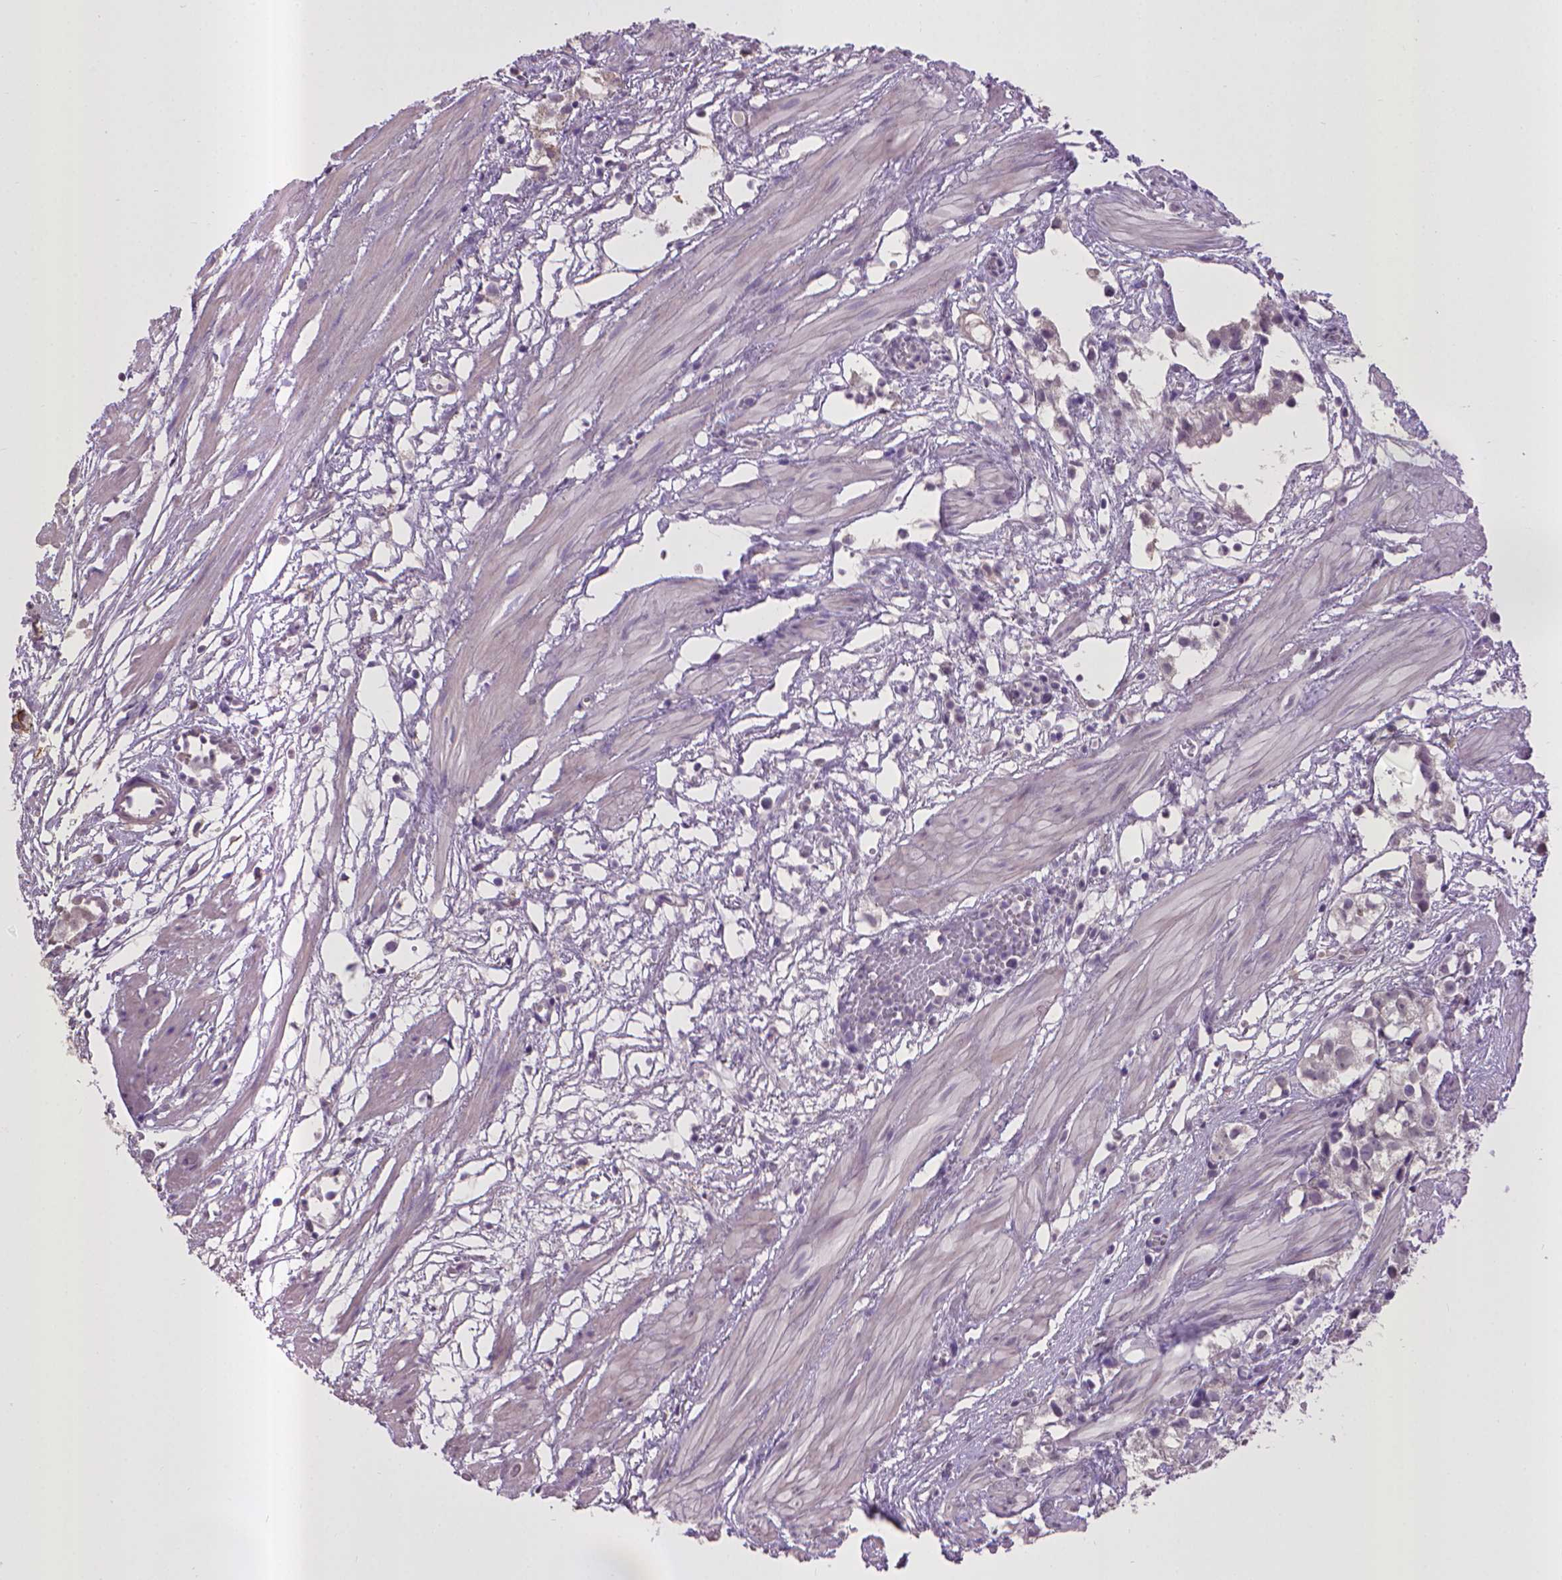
{"staining": {"intensity": "negative", "quantity": "none", "location": "none"}, "tissue": "prostate cancer", "cell_type": "Tumor cells", "image_type": "cancer", "snomed": [{"axis": "morphology", "description": "Adenocarcinoma, High grade"}, {"axis": "topography", "description": "Prostate"}], "caption": "Image shows no significant protein expression in tumor cells of high-grade adenocarcinoma (prostate).", "gene": "CPM", "patient": {"sex": "male", "age": 68}}